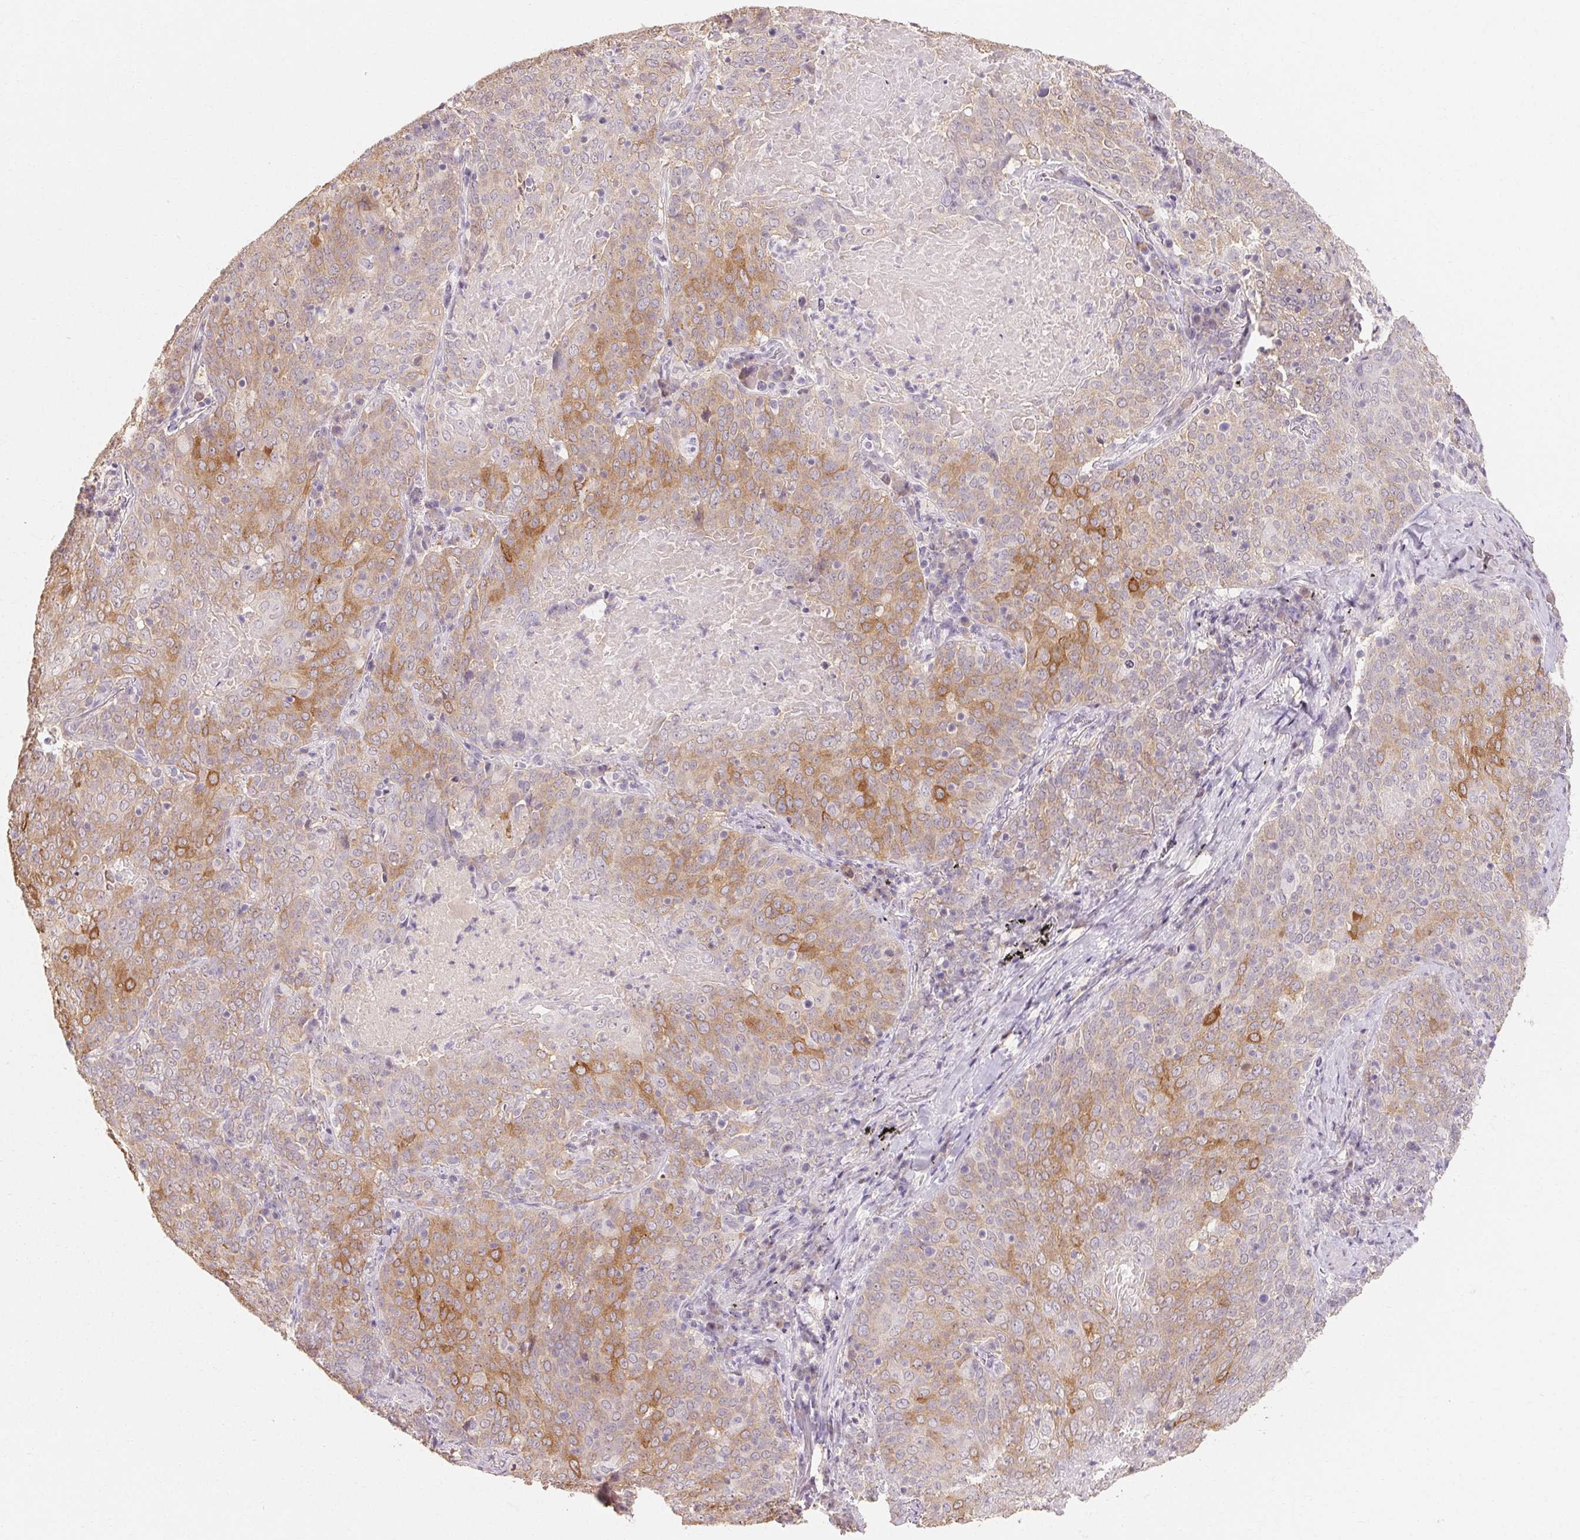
{"staining": {"intensity": "moderate", "quantity": ">75%", "location": "cytoplasmic/membranous"}, "tissue": "lung cancer", "cell_type": "Tumor cells", "image_type": "cancer", "snomed": [{"axis": "morphology", "description": "Squamous cell carcinoma, NOS"}, {"axis": "topography", "description": "Lung"}], "caption": "Brown immunohistochemical staining in lung cancer reveals moderate cytoplasmic/membranous expression in approximately >75% of tumor cells.", "gene": "MAP7D2", "patient": {"sex": "male", "age": 82}}